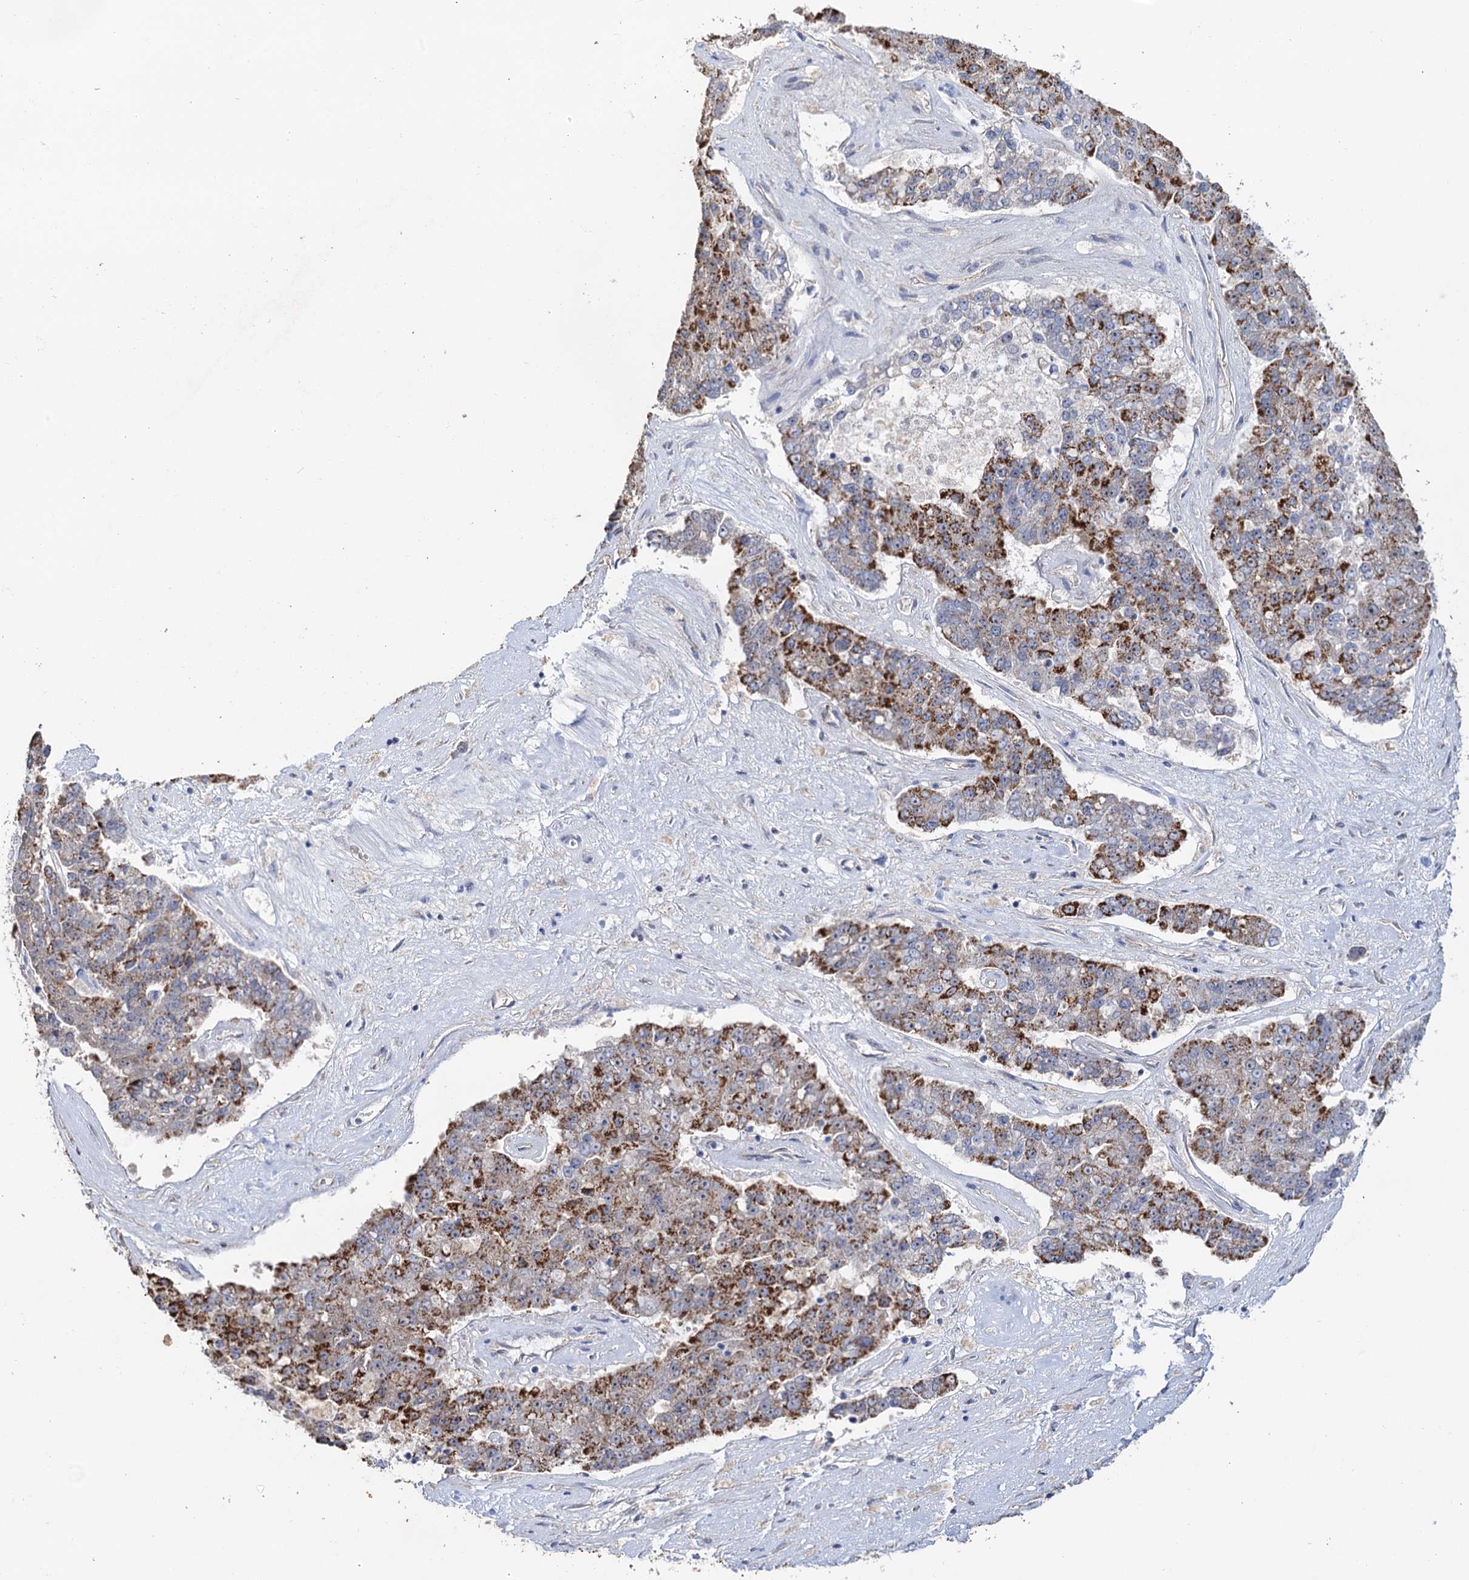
{"staining": {"intensity": "moderate", "quantity": ">75%", "location": "cytoplasmic/membranous"}, "tissue": "pancreatic cancer", "cell_type": "Tumor cells", "image_type": "cancer", "snomed": [{"axis": "morphology", "description": "Adenocarcinoma, NOS"}, {"axis": "topography", "description": "Pancreas"}], "caption": "There is medium levels of moderate cytoplasmic/membranous positivity in tumor cells of pancreatic cancer (adenocarcinoma), as demonstrated by immunohistochemical staining (brown color).", "gene": "C2CD3", "patient": {"sex": "male", "age": 50}}